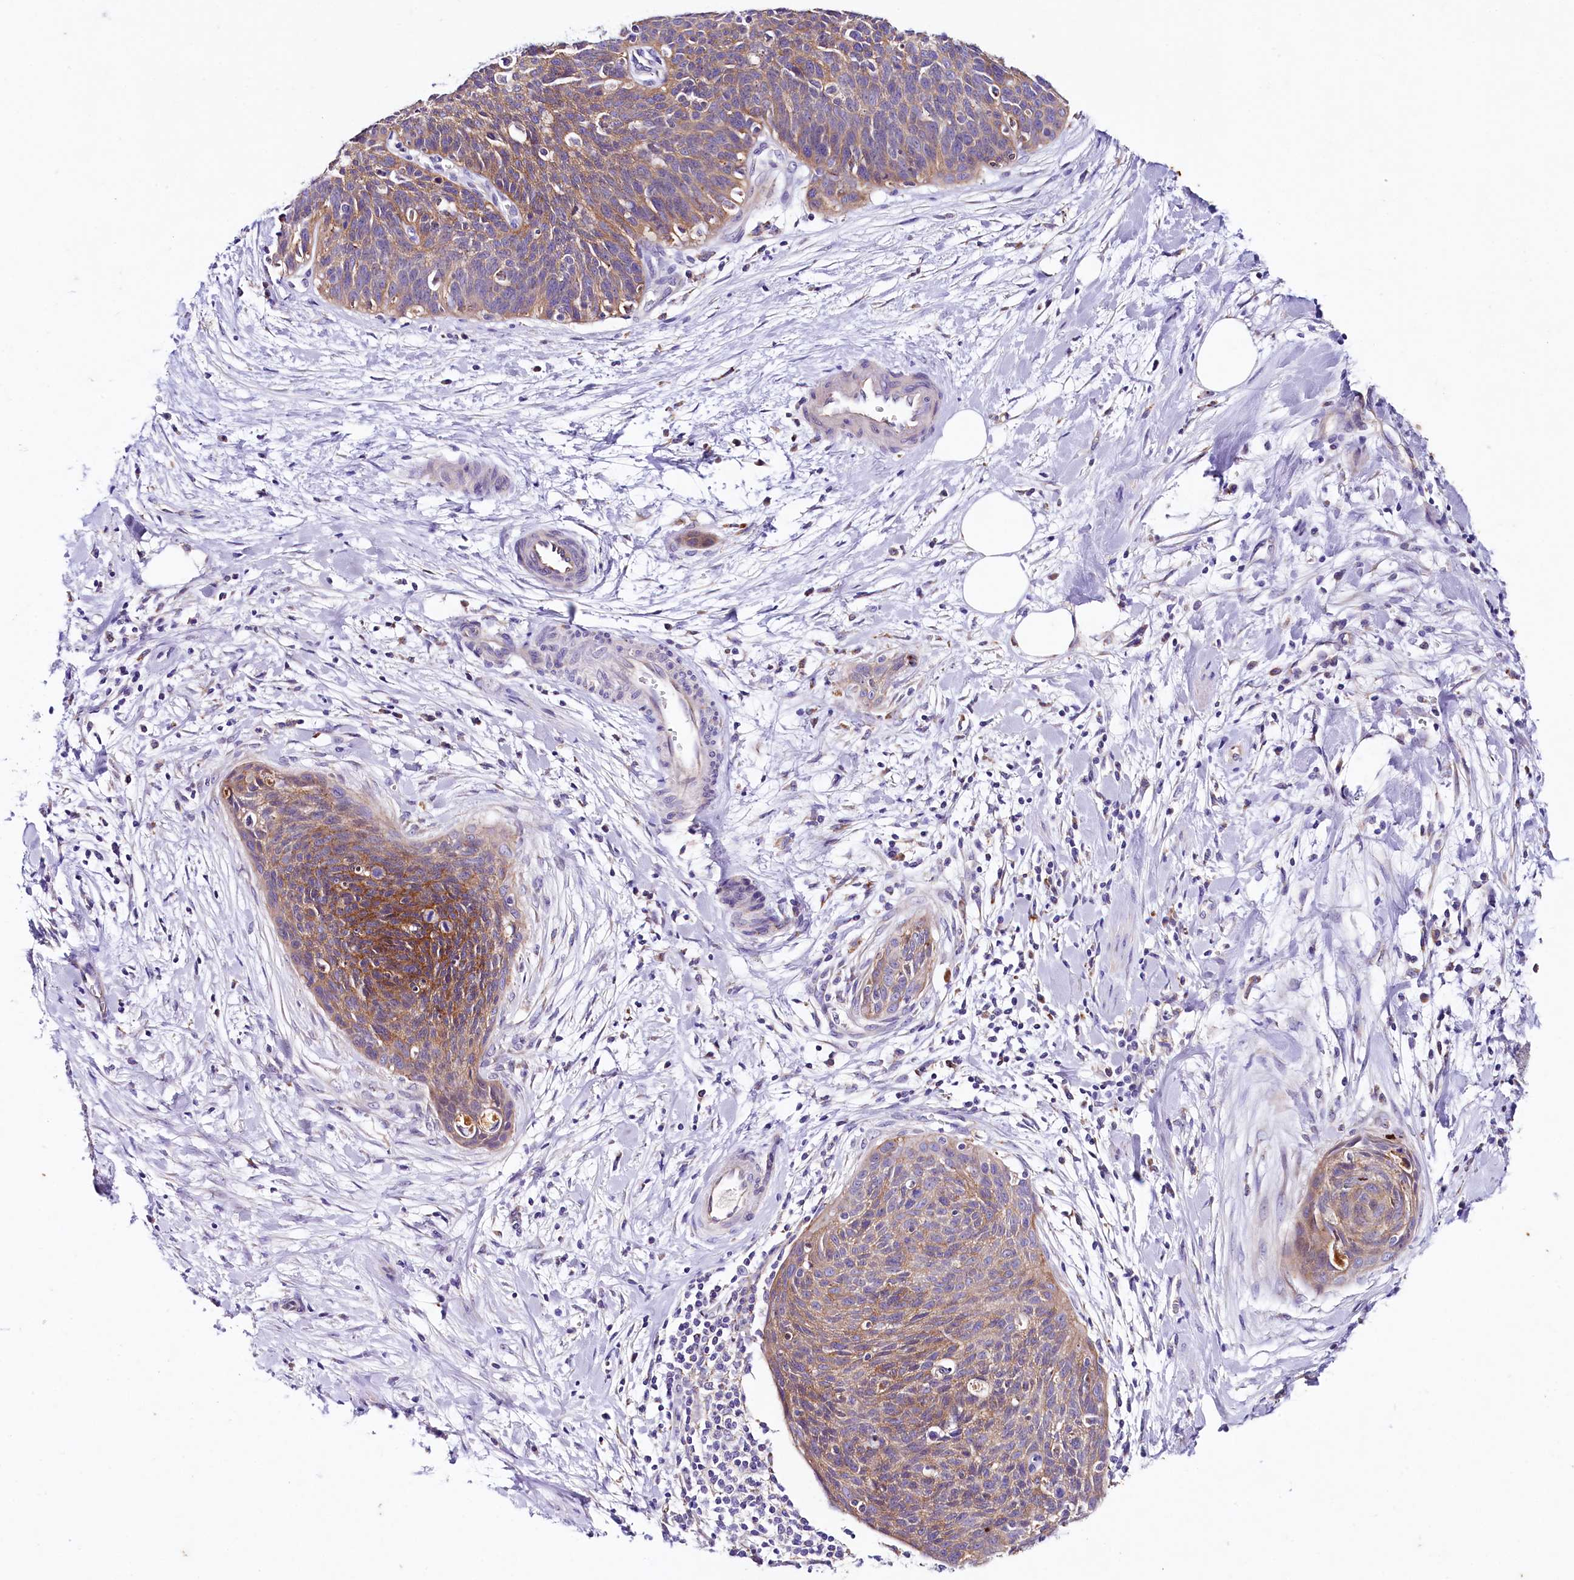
{"staining": {"intensity": "moderate", "quantity": ">75%", "location": "cytoplasmic/membranous"}, "tissue": "cervical cancer", "cell_type": "Tumor cells", "image_type": "cancer", "snomed": [{"axis": "morphology", "description": "Squamous cell carcinoma, NOS"}, {"axis": "topography", "description": "Cervix"}], "caption": "The photomicrograph displays immunohistochemical staining of cervical squamous cell carcinoma. There is moderate cytoplasmic/membranous staining is appreciated in approximately >75% of tumor cells.", "gene": "SACM1L", "patient": {"sex": "female", "age": 55}}